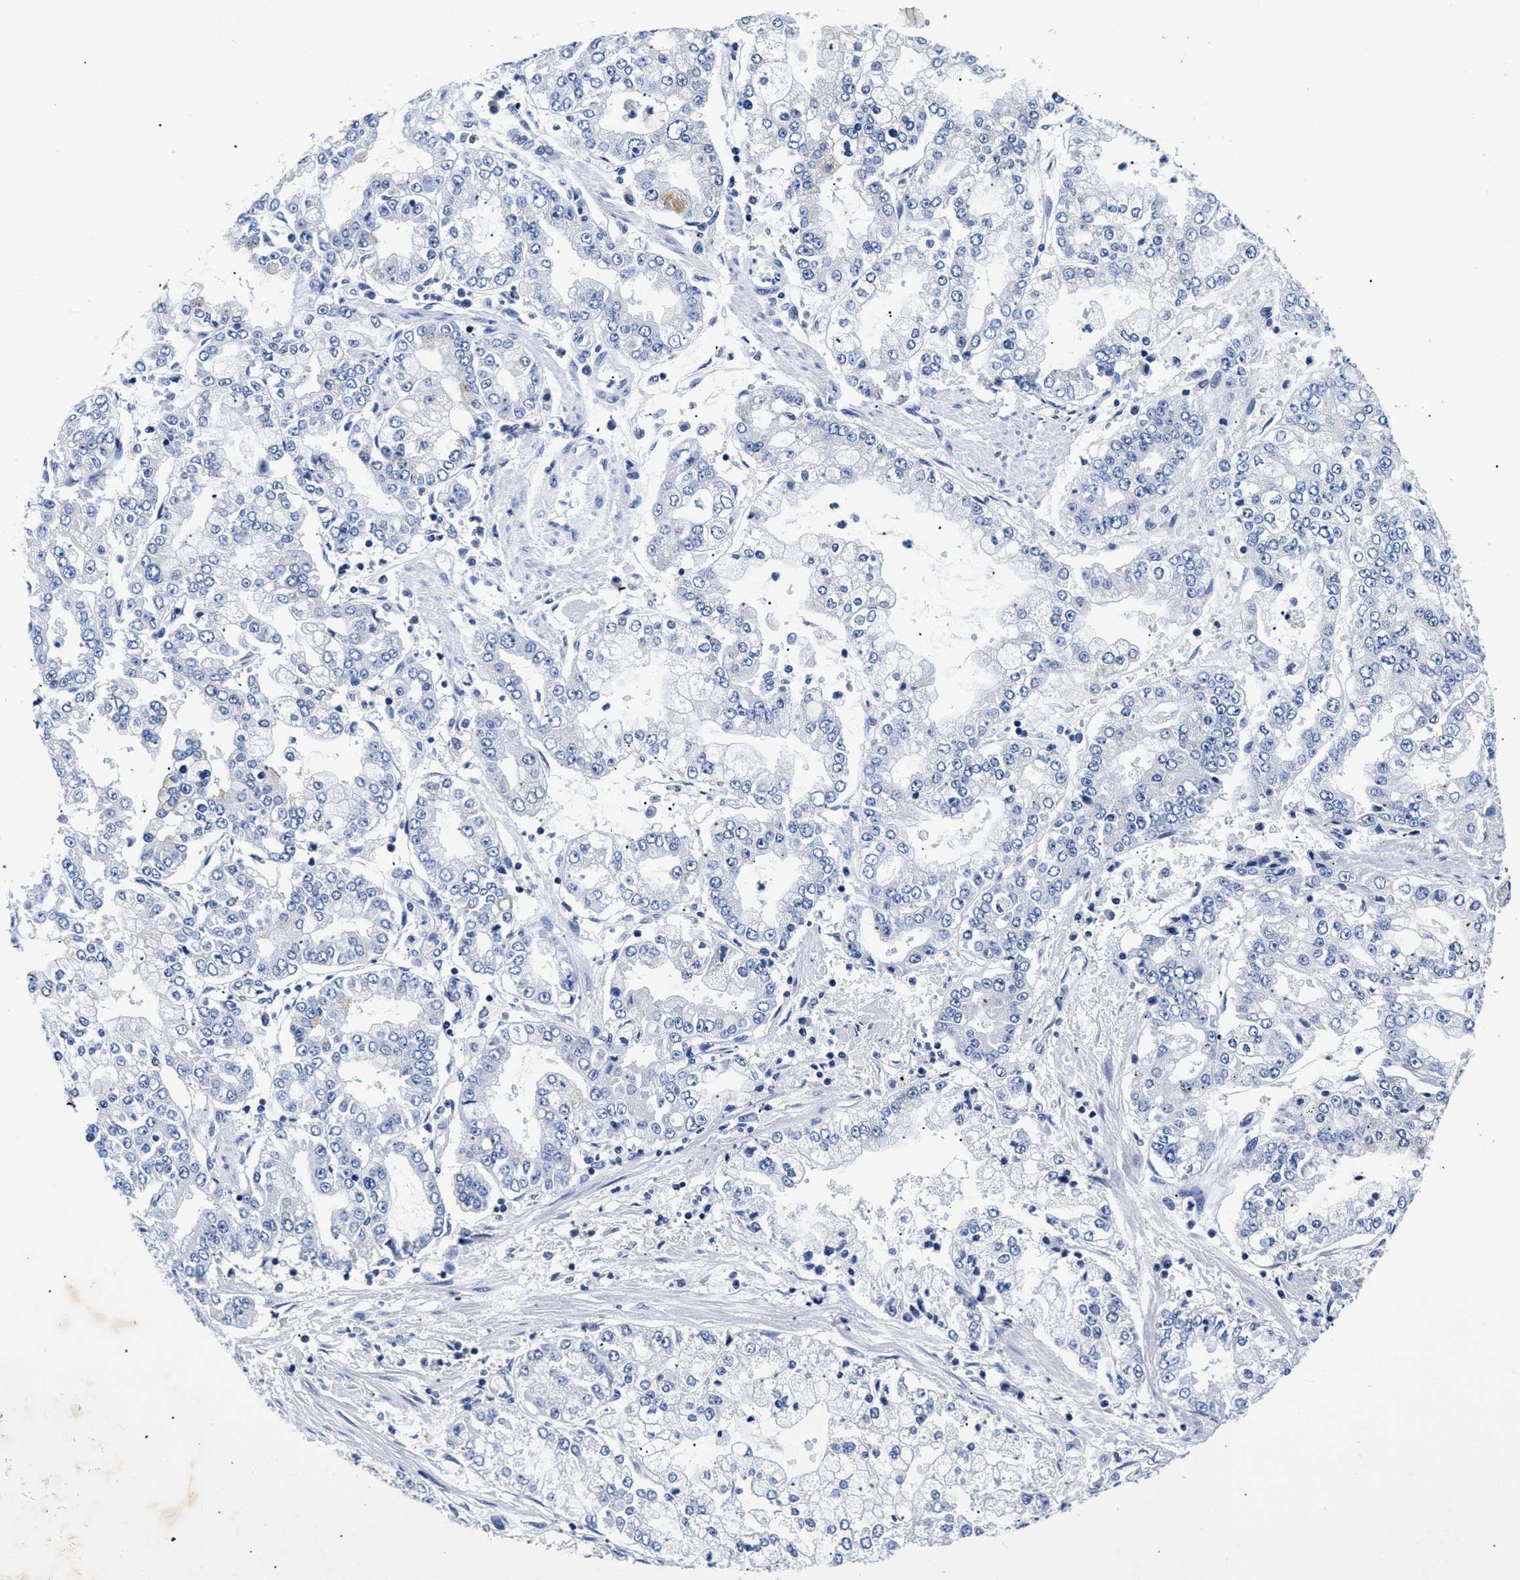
{"staining": {"intensity": "negative", "quantity": "none", "location": "none"}, "tissue": "stomach cancer", "cell_type": "Tumor cells", "image_type": "cancer", "snomed": [{"axis": "morphology", "description": "Adenocarcinoma, NOS"}, {"axis": "topography", "description": "Stomach"}], "caption": "High magnification brightfield microscopy of stomach cancer stained with DAB (brown) and counterstained with hematoxylin (blue): tumor cells show no significant expression.", "gene": "MEA1", "patient": {"sex": "male", "age": 76}}